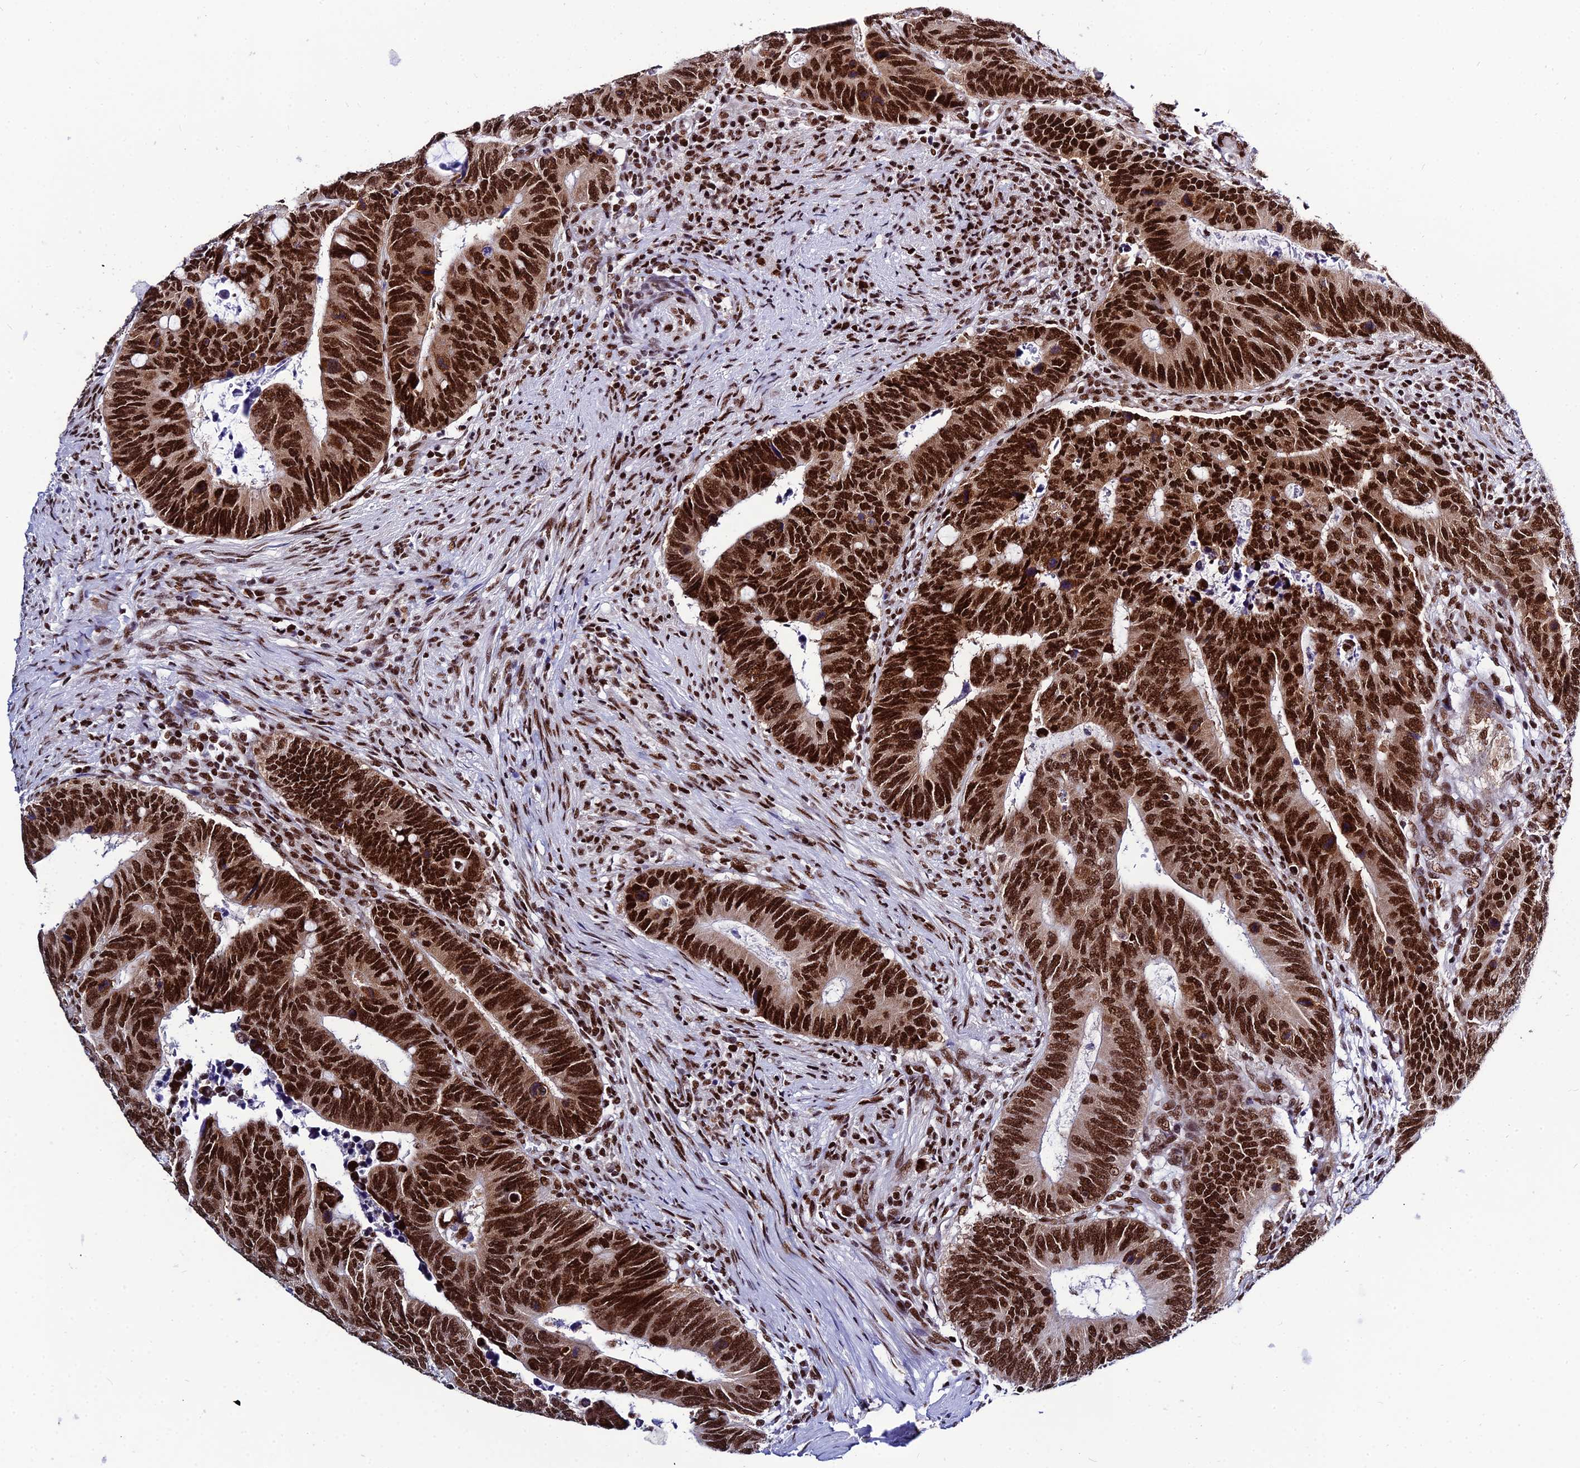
{"staining": {"intensity": "strong", "quantity": ">75%", "location": "nuclear"}, "tissue": "colorectal cancer", "cell_type": "Tumor cells", "image_type": "cancer", "snomed": [{"axis": "morphology", "description": "Adenocarcinoma, NOS"}, {"axis": "topography", "description": "Colon"}], "caption": "An IHC photomicrograph of tumor tissue is shown. Protein staining in brown highlights strong nuclear positivity in colorectal cancer (adenocarcinoma) within tumor cells.", "gene": "HNRNPH1", "patient": {"sex": "male", "age": 87}}